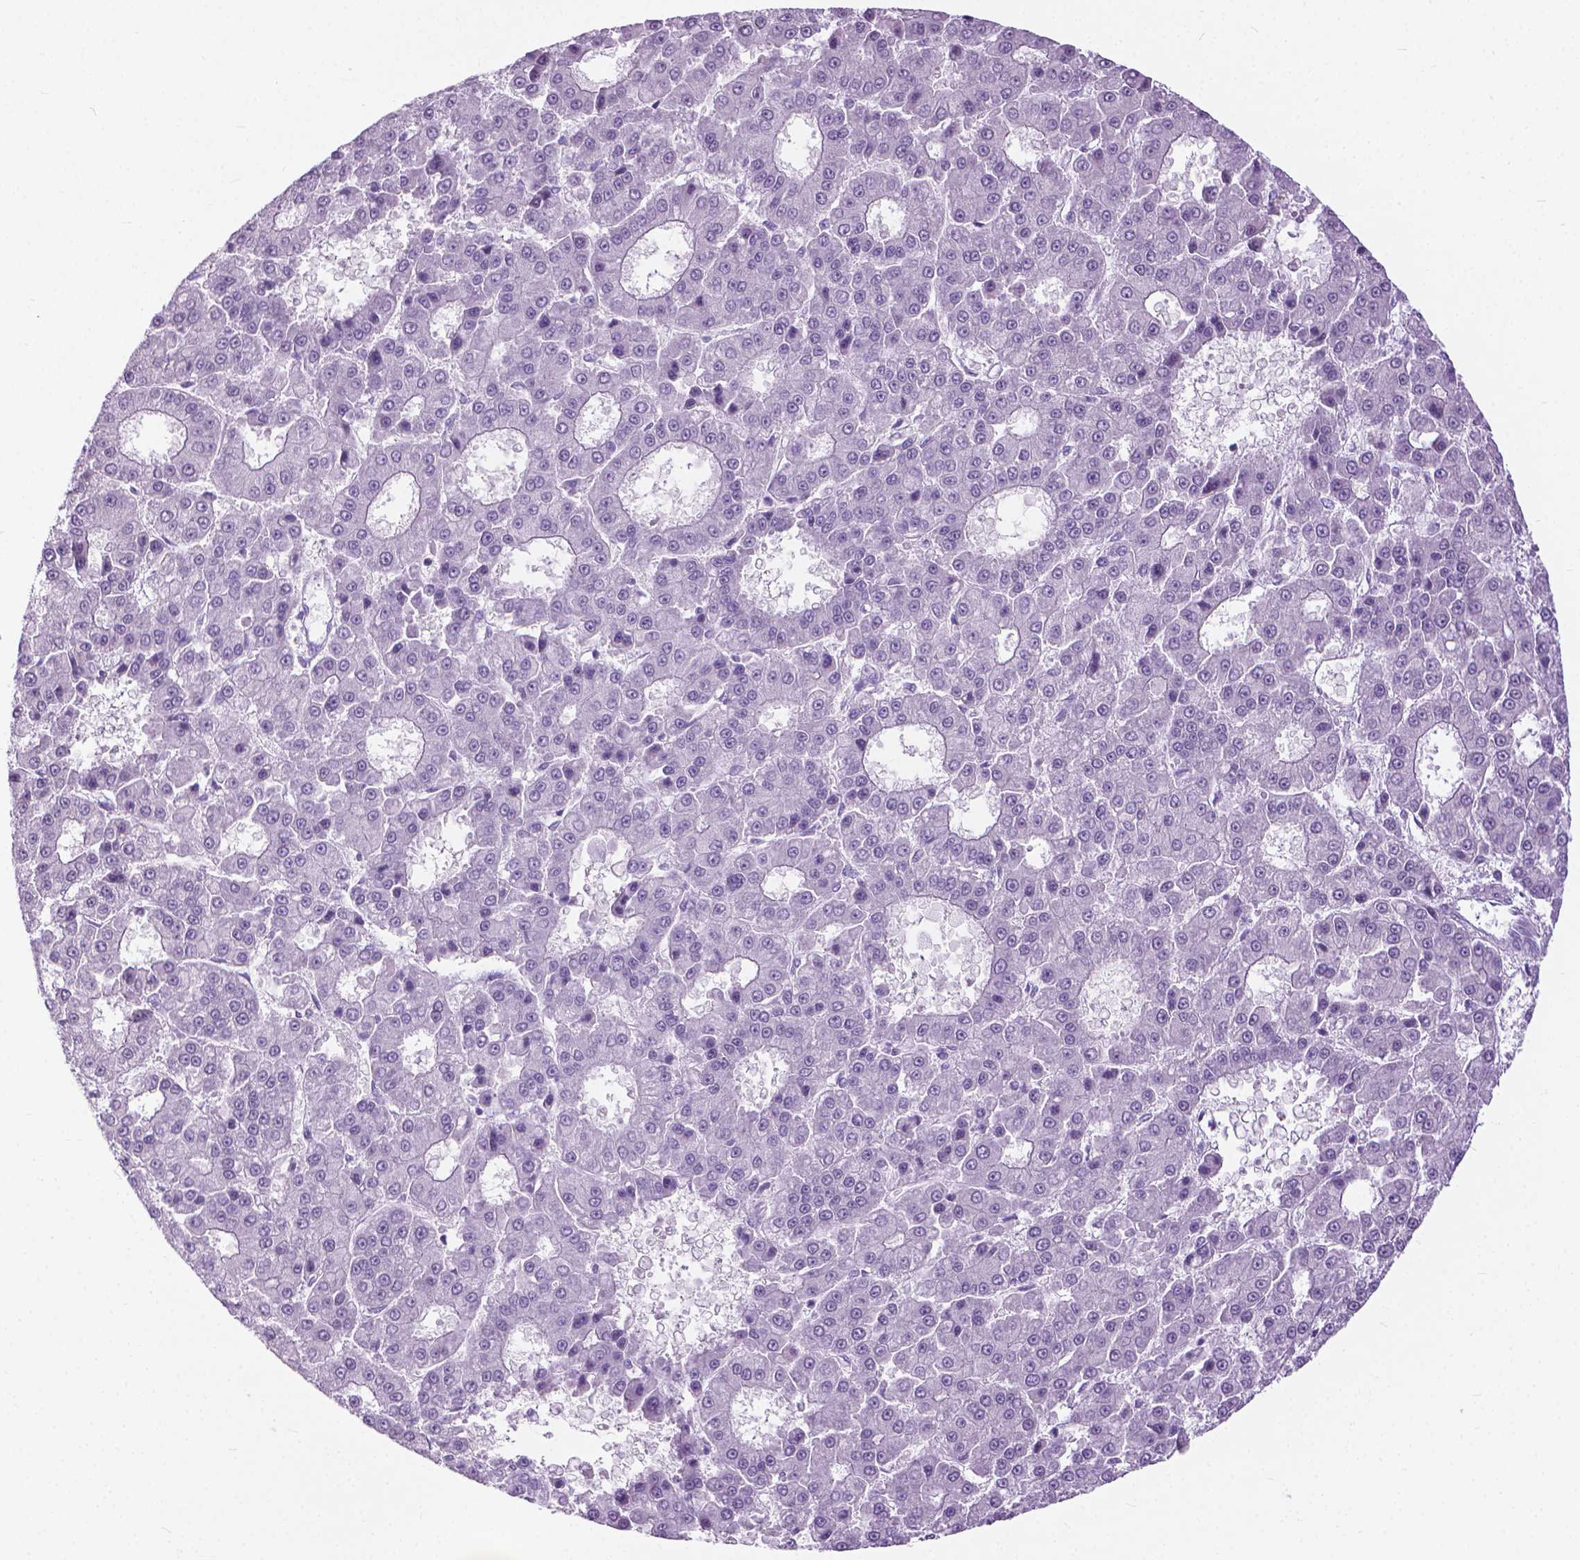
{"staining": {"intensity": "negative", "quantity": "none", "location": "none"}, "tissue": "liver cancer", "cell_type": "Tumor cells", "image_type": "cancer", "snomed": [{"axis": "morphology", "description": "Carcinoma, Hepatocellular, NOS"}, {"axis": "topography", "description": "Liver"}], "caption": "The immunohistochemistry histopathology image has no significant expression in tumor cells of liver hepatocellular carcinoma tissue.", "gene": "HTR2B", "patient": {"sex": "male", "age": 70}}